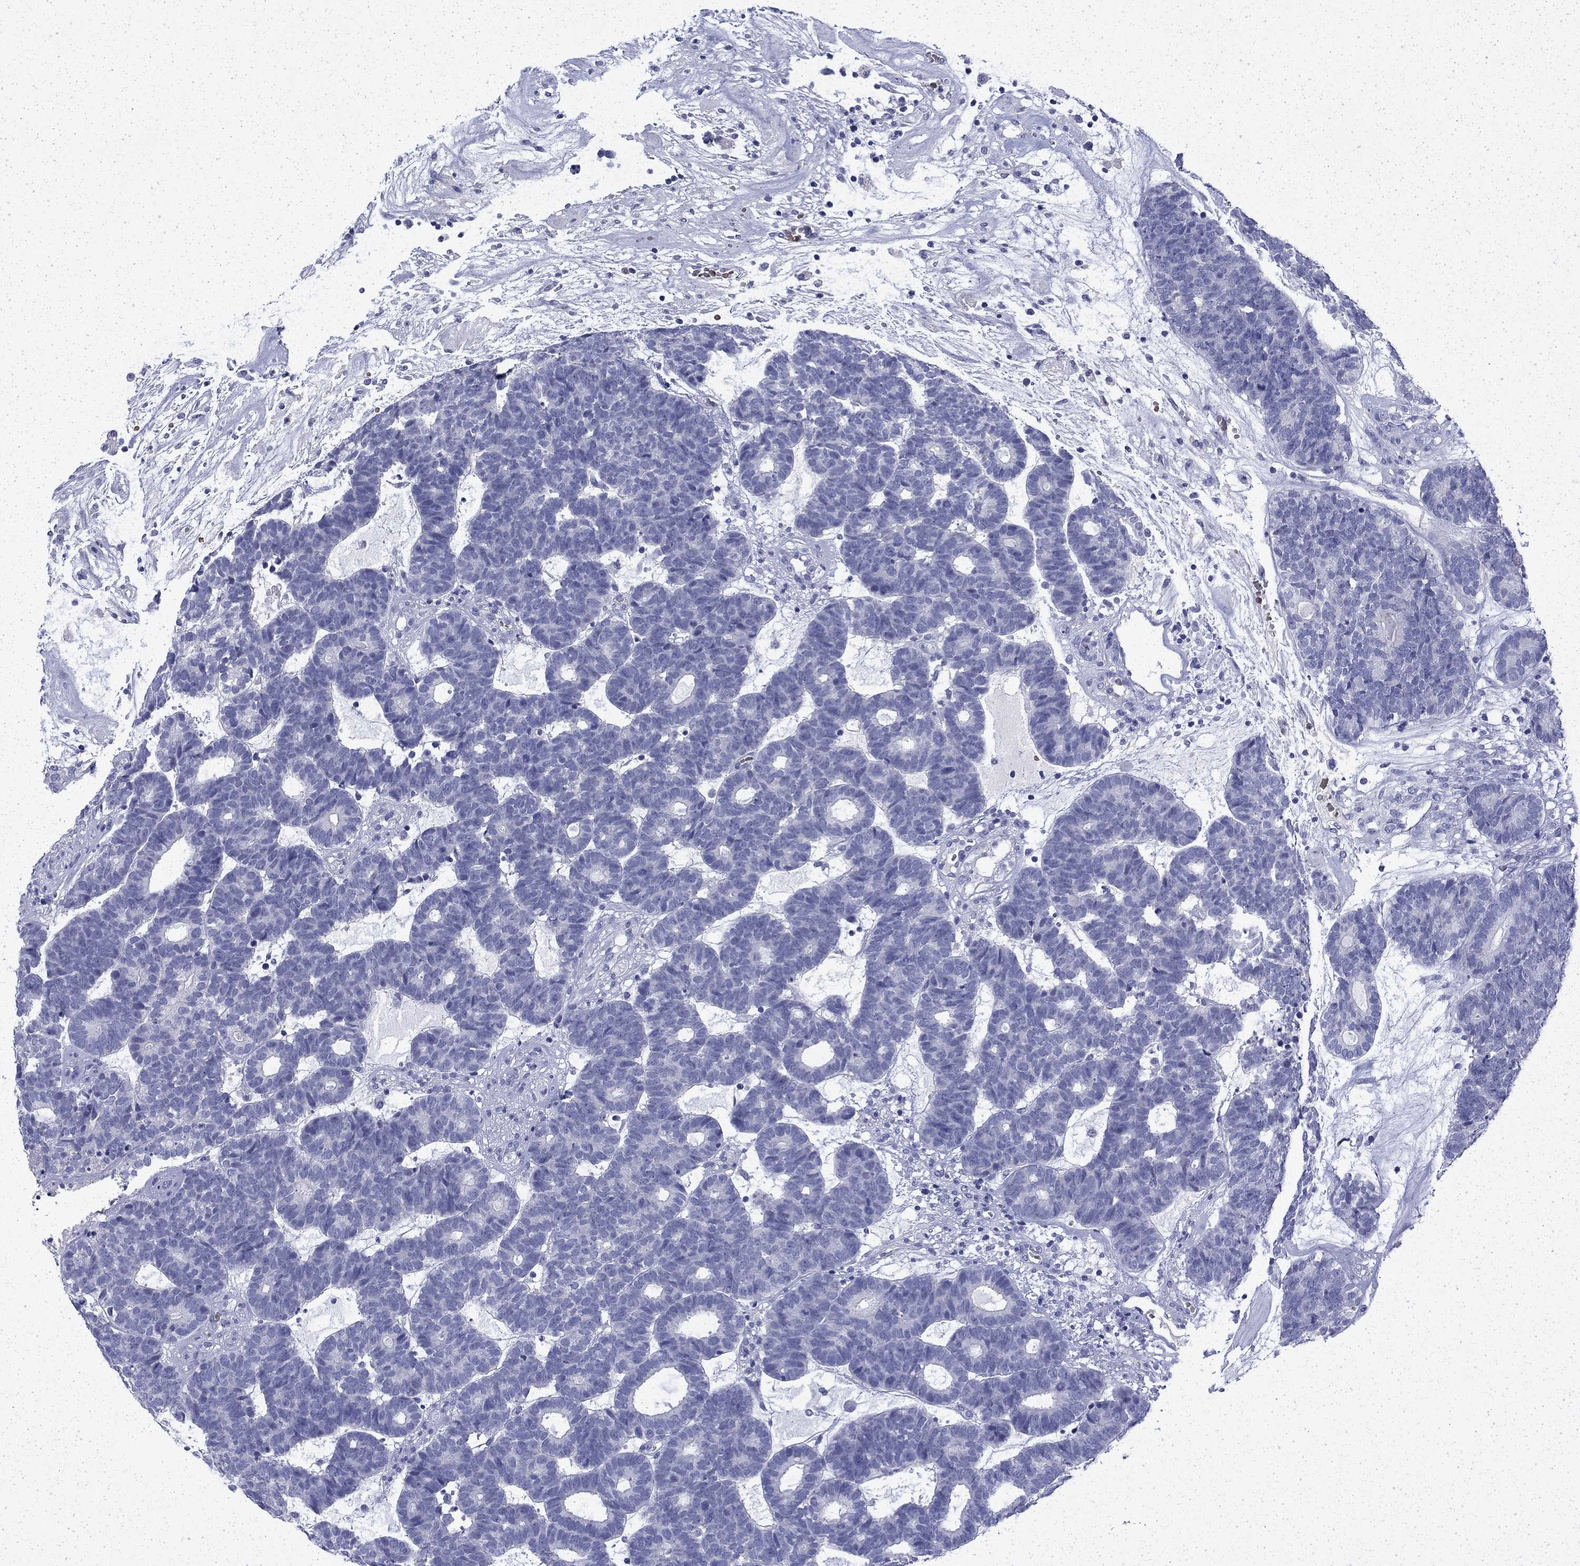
{"staining": {"intensity": "negative", "quantity": "none", "location": "none"}, "tissue": "head and neck cancer", "cell_type": "Tumor cells", "image_type": "cancer", "snomed": [{"axis": "morphology", "description": "Adenocarcinoma, NOS"}, {"axis": "topography", "description": "Head-Neck"}], "caption": "Histopathology image shows no protein positivity in tumor cells of head and neck cancer tissue.", "gene": "ENPP6", "patient": {"sex": "female", "age": 81}}